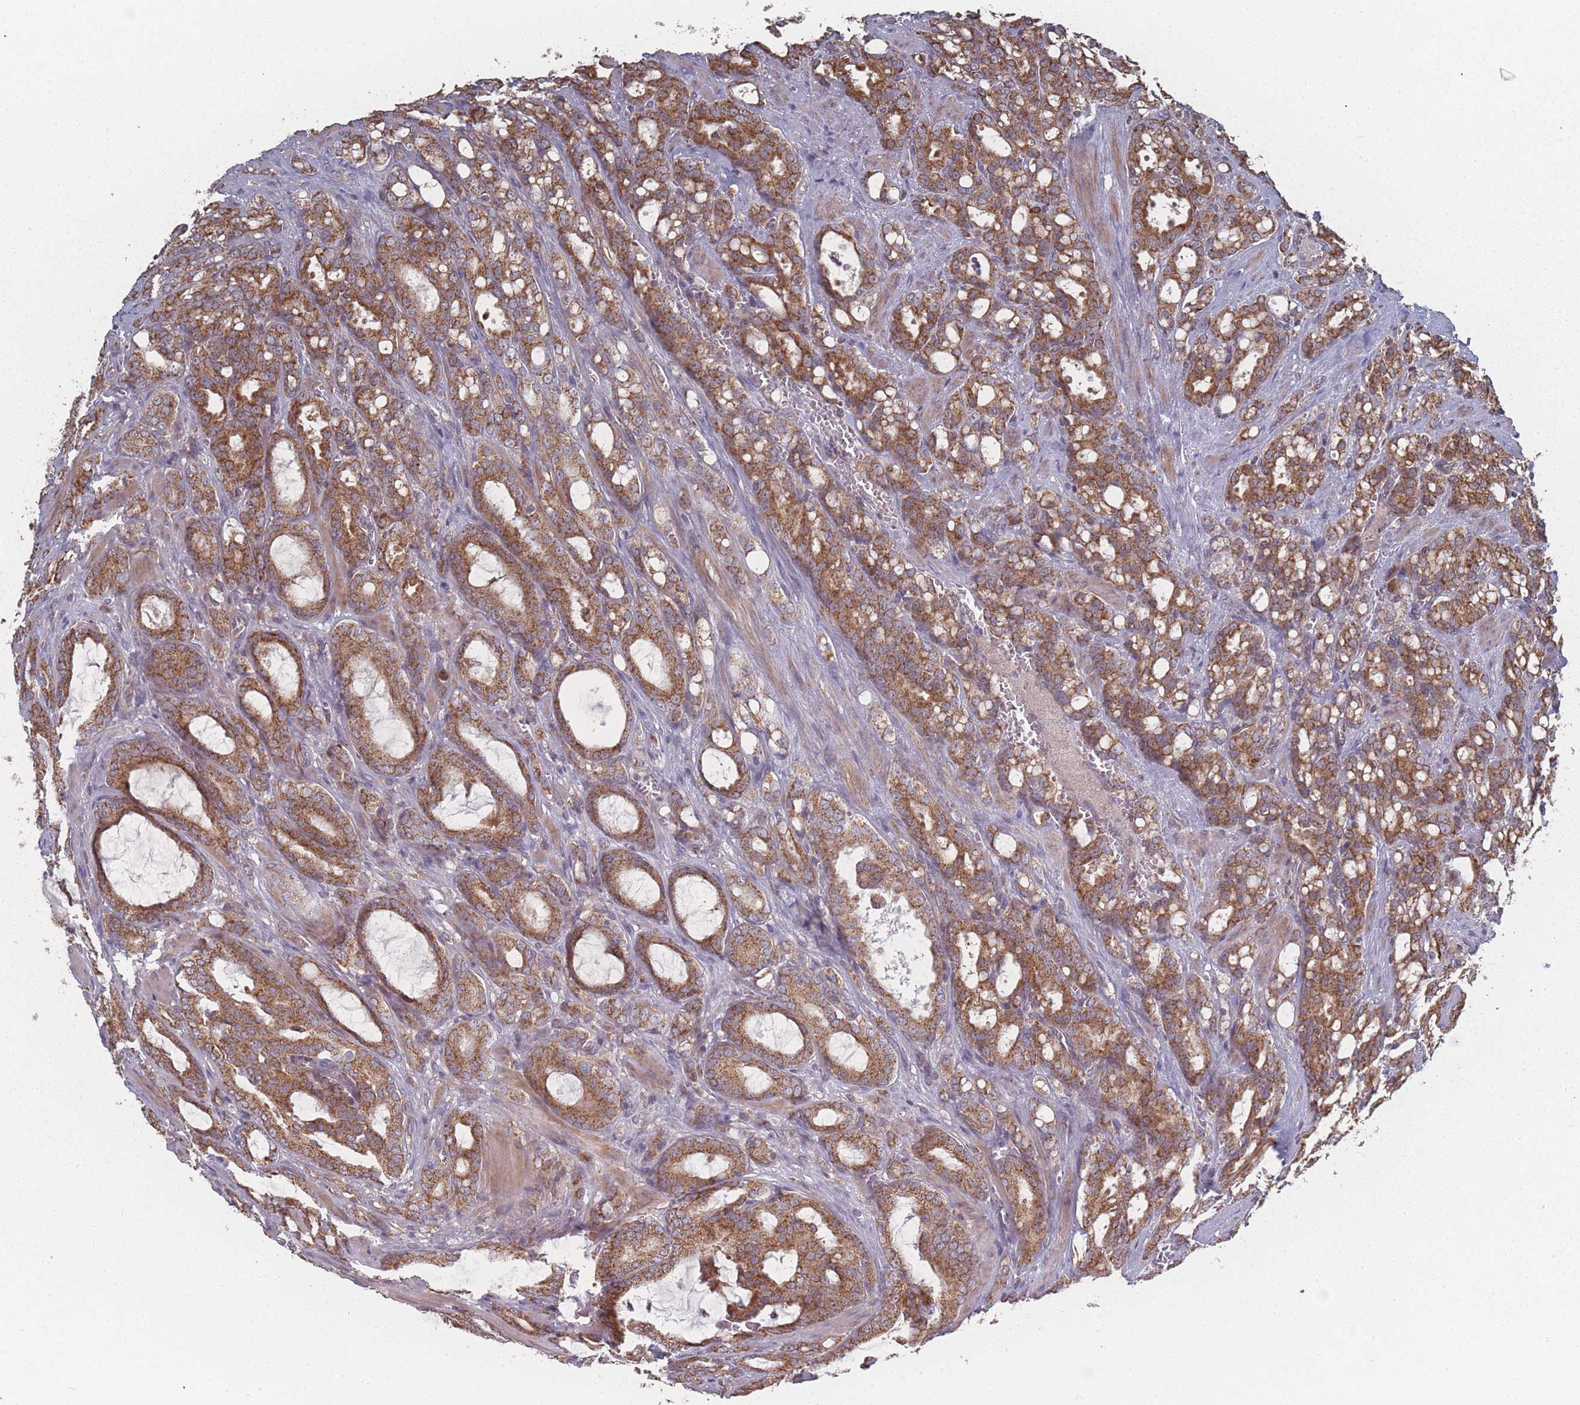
{"staining": {"intensity": "moderate", "quantity": ">75%", "location": "cytoplasmic/membranous"}, "tissue": "prostate cancer", "cell_type": "Tumor cells", "image_type": "cancer", "snomed": [{"axis": "morphology", "description": "Adenocarcinoma, High grade"}, {"axis": "topography", "description": "Prostate"}], "caption": "Protein positivity by immunohistochemistry reveals moderate cytoplasmic/membranous staining in about >75% of tumor cells in prostate cancer. (DAB (3,3'-diaminobenzidine) = brown stain, brightfield microscopy at high magnification).", "gene": "PSMB3", "patient": {"sex": "male", "age": 72}}